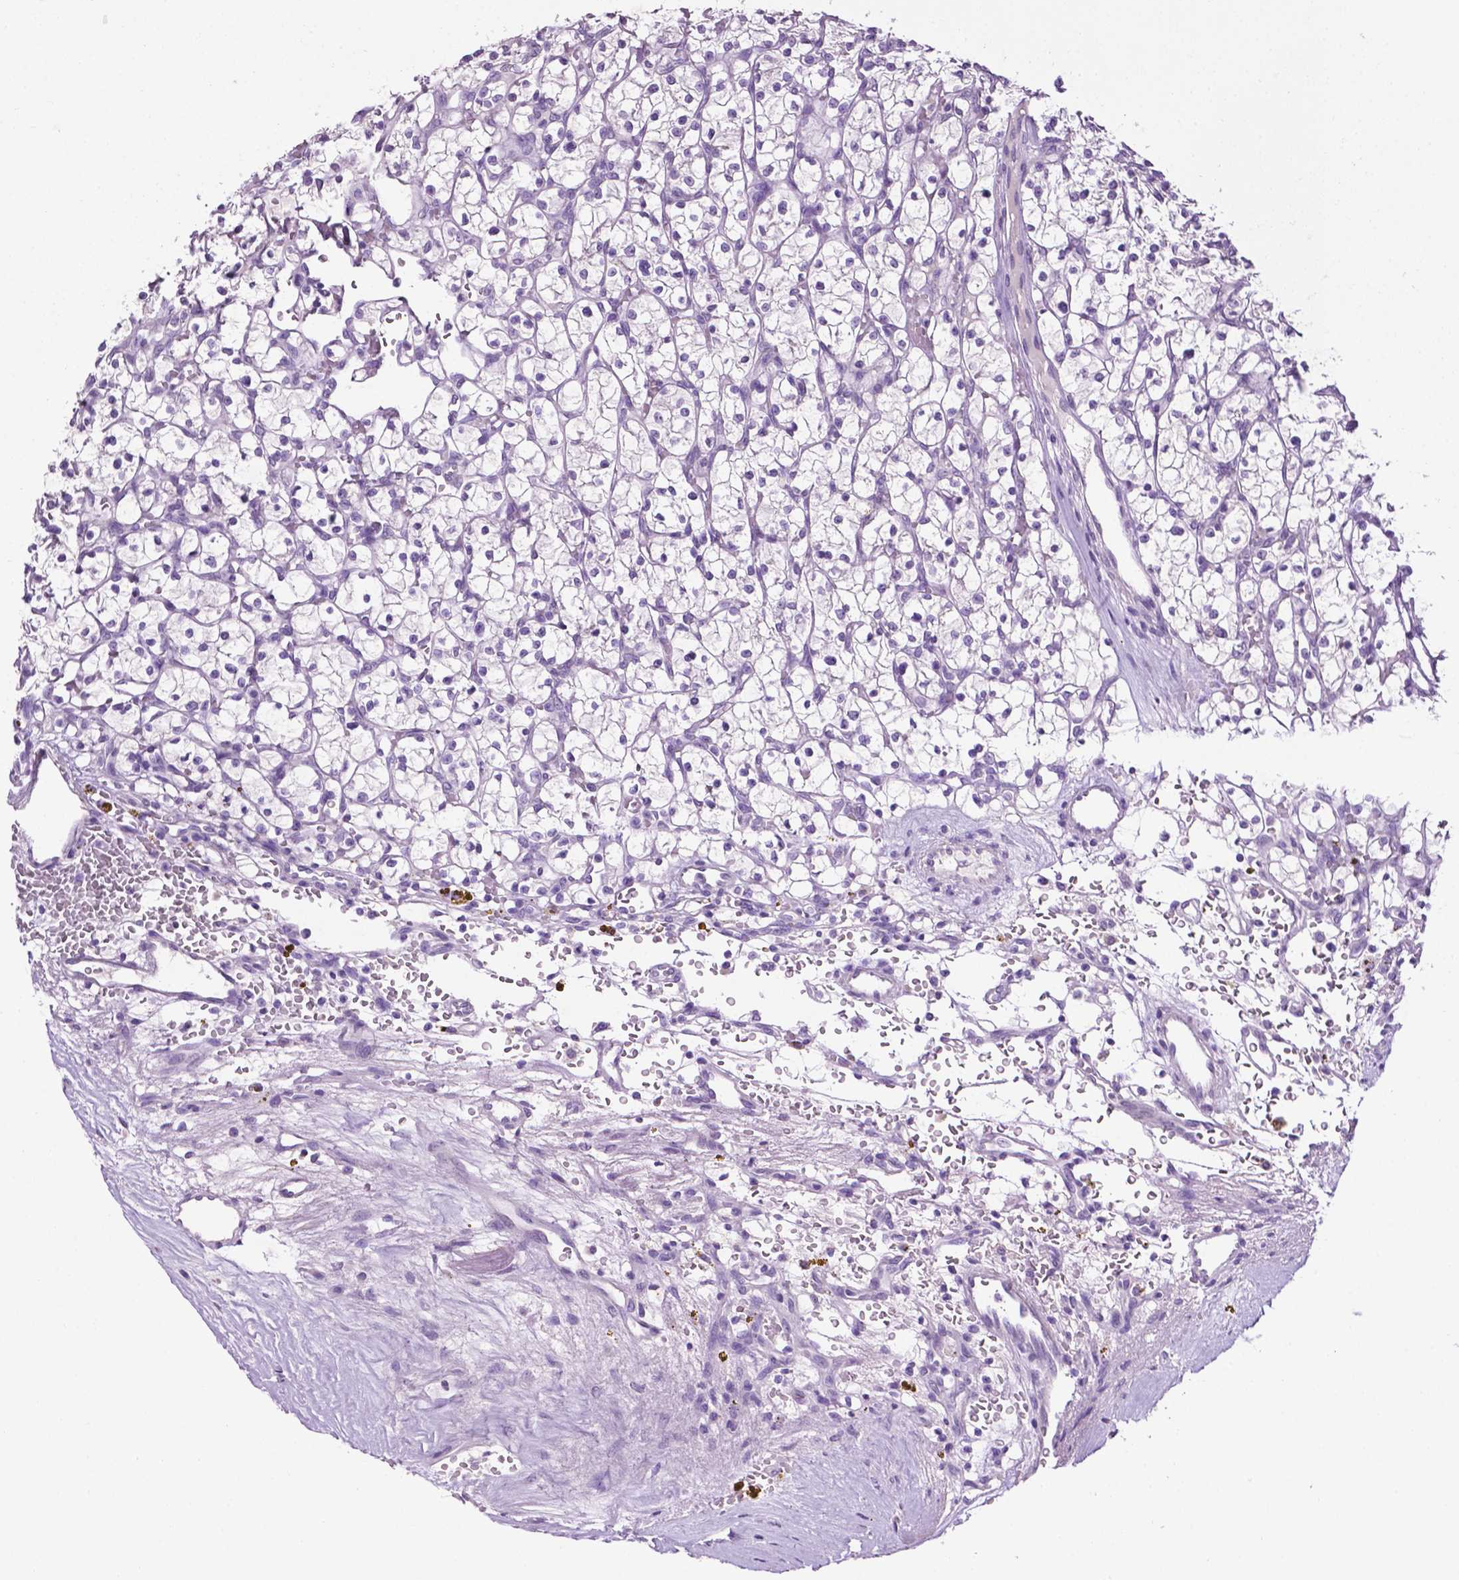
{"staining": {"intensity": "negative", "quantity": "none", "location": "none"}, "tissue": "renal cancer", "cell_type": "Tumor cells", "image_type": "cancer", "snomed": [{"axis": "morphology", "description": "Adenocarcinoma, NOS"}, {"axis": "topography", "description": "Kidney"}], "caption": "Immunohistochemical staining of renal adenocarcinoma displays no significant expression in tumor cells.", "gene": "TACSTD2", "patient": {"sex": "female", "age": 64}}